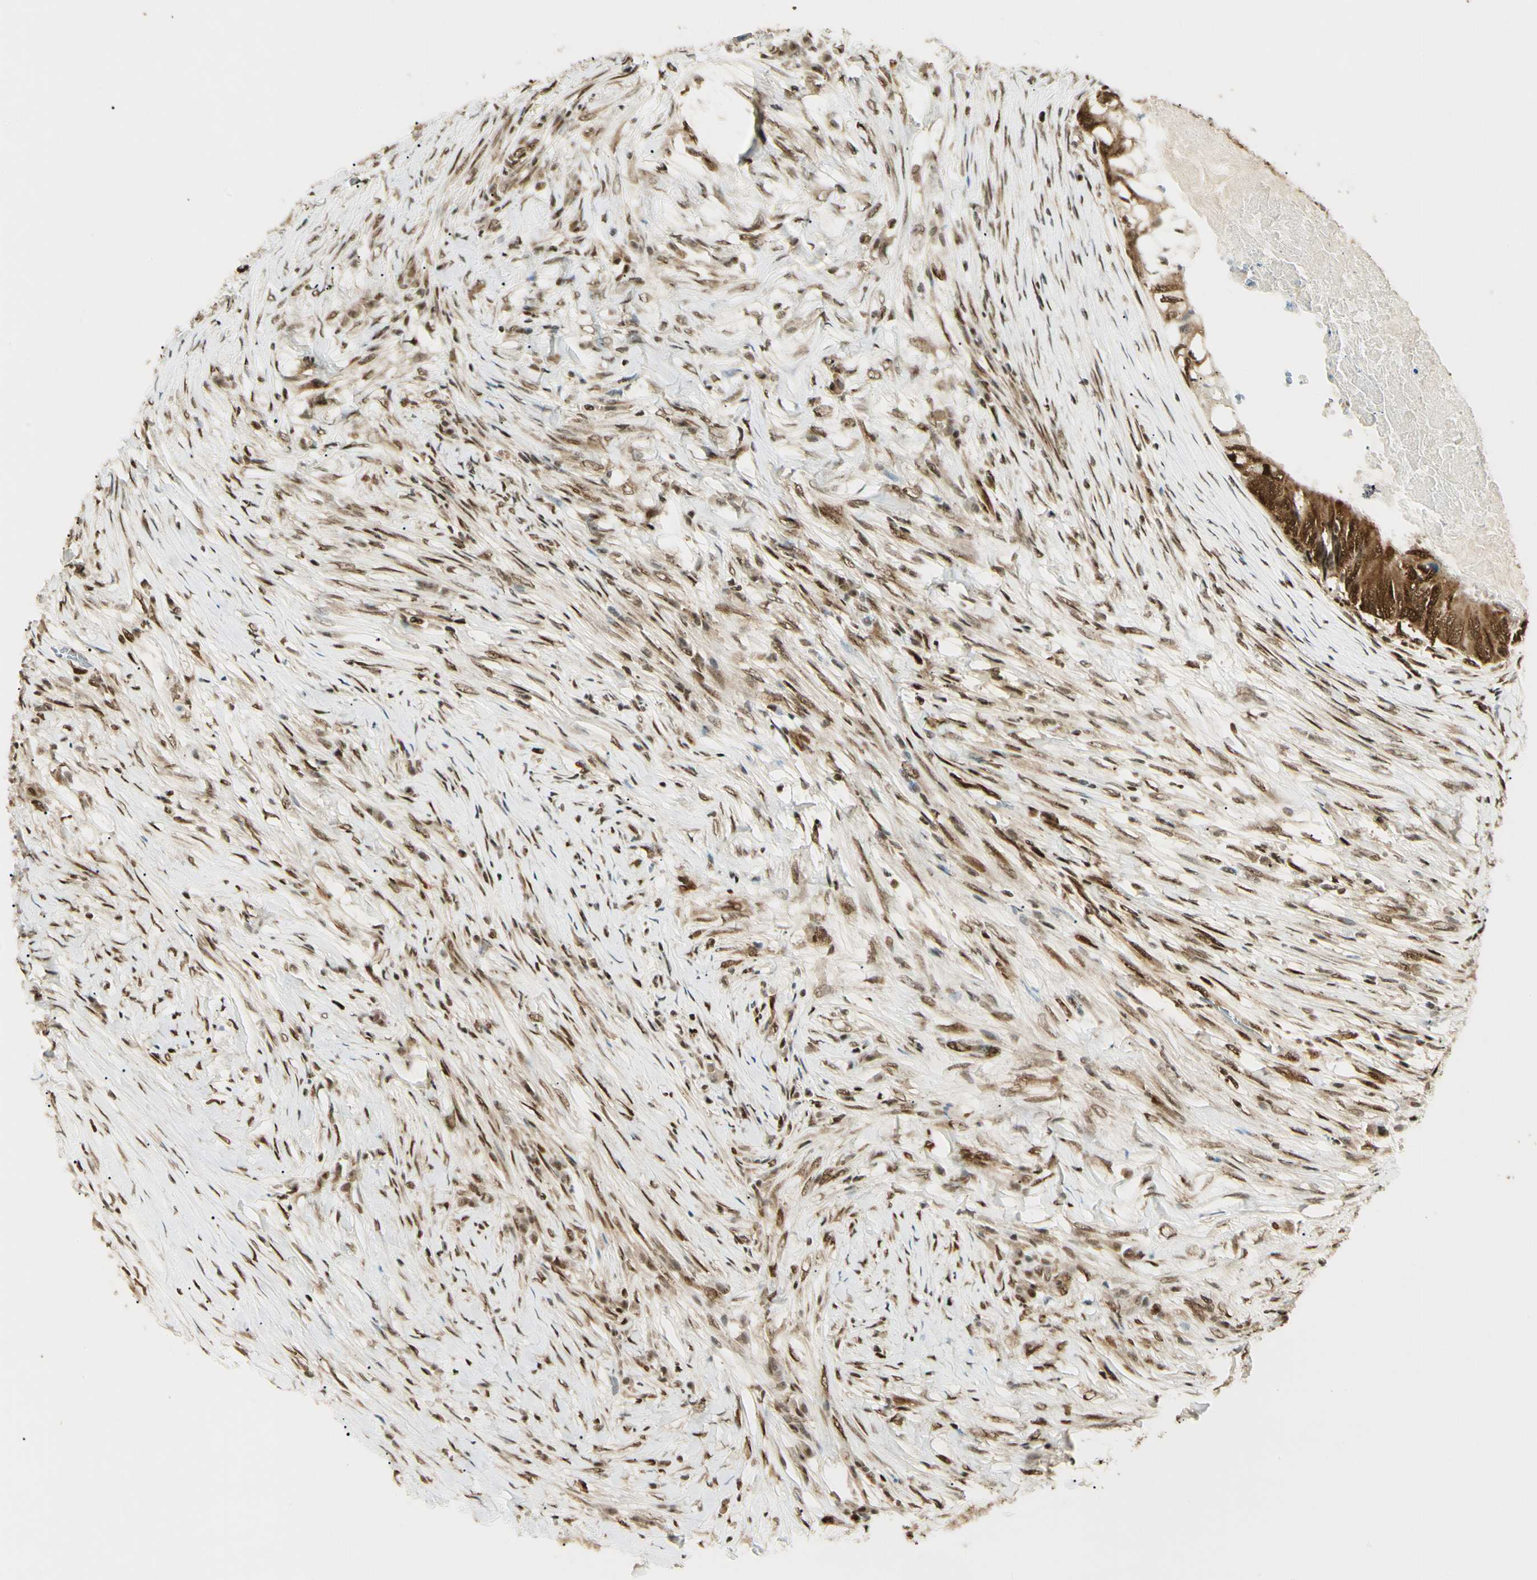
{"staining": {"intensity": "strong", "quantity": ">75%", "location": "cytoplasmic/membranous,nuclear"}, "tissue": "colorectal cancer", "cell_type": "Tumor cells", "image_type": "cancer", "snomed": [{"axis": "morphology", "description": "Adenocarcinoma, NOS"}, {"axis": "topography", "description": "Rectum"}], "caption": "Human adenocarcinoma (colorectal) stained with a protein marker displays strong staining in tumor cells.", "gene": "FUS", "patient": {"sex": "male", "age": 63}}